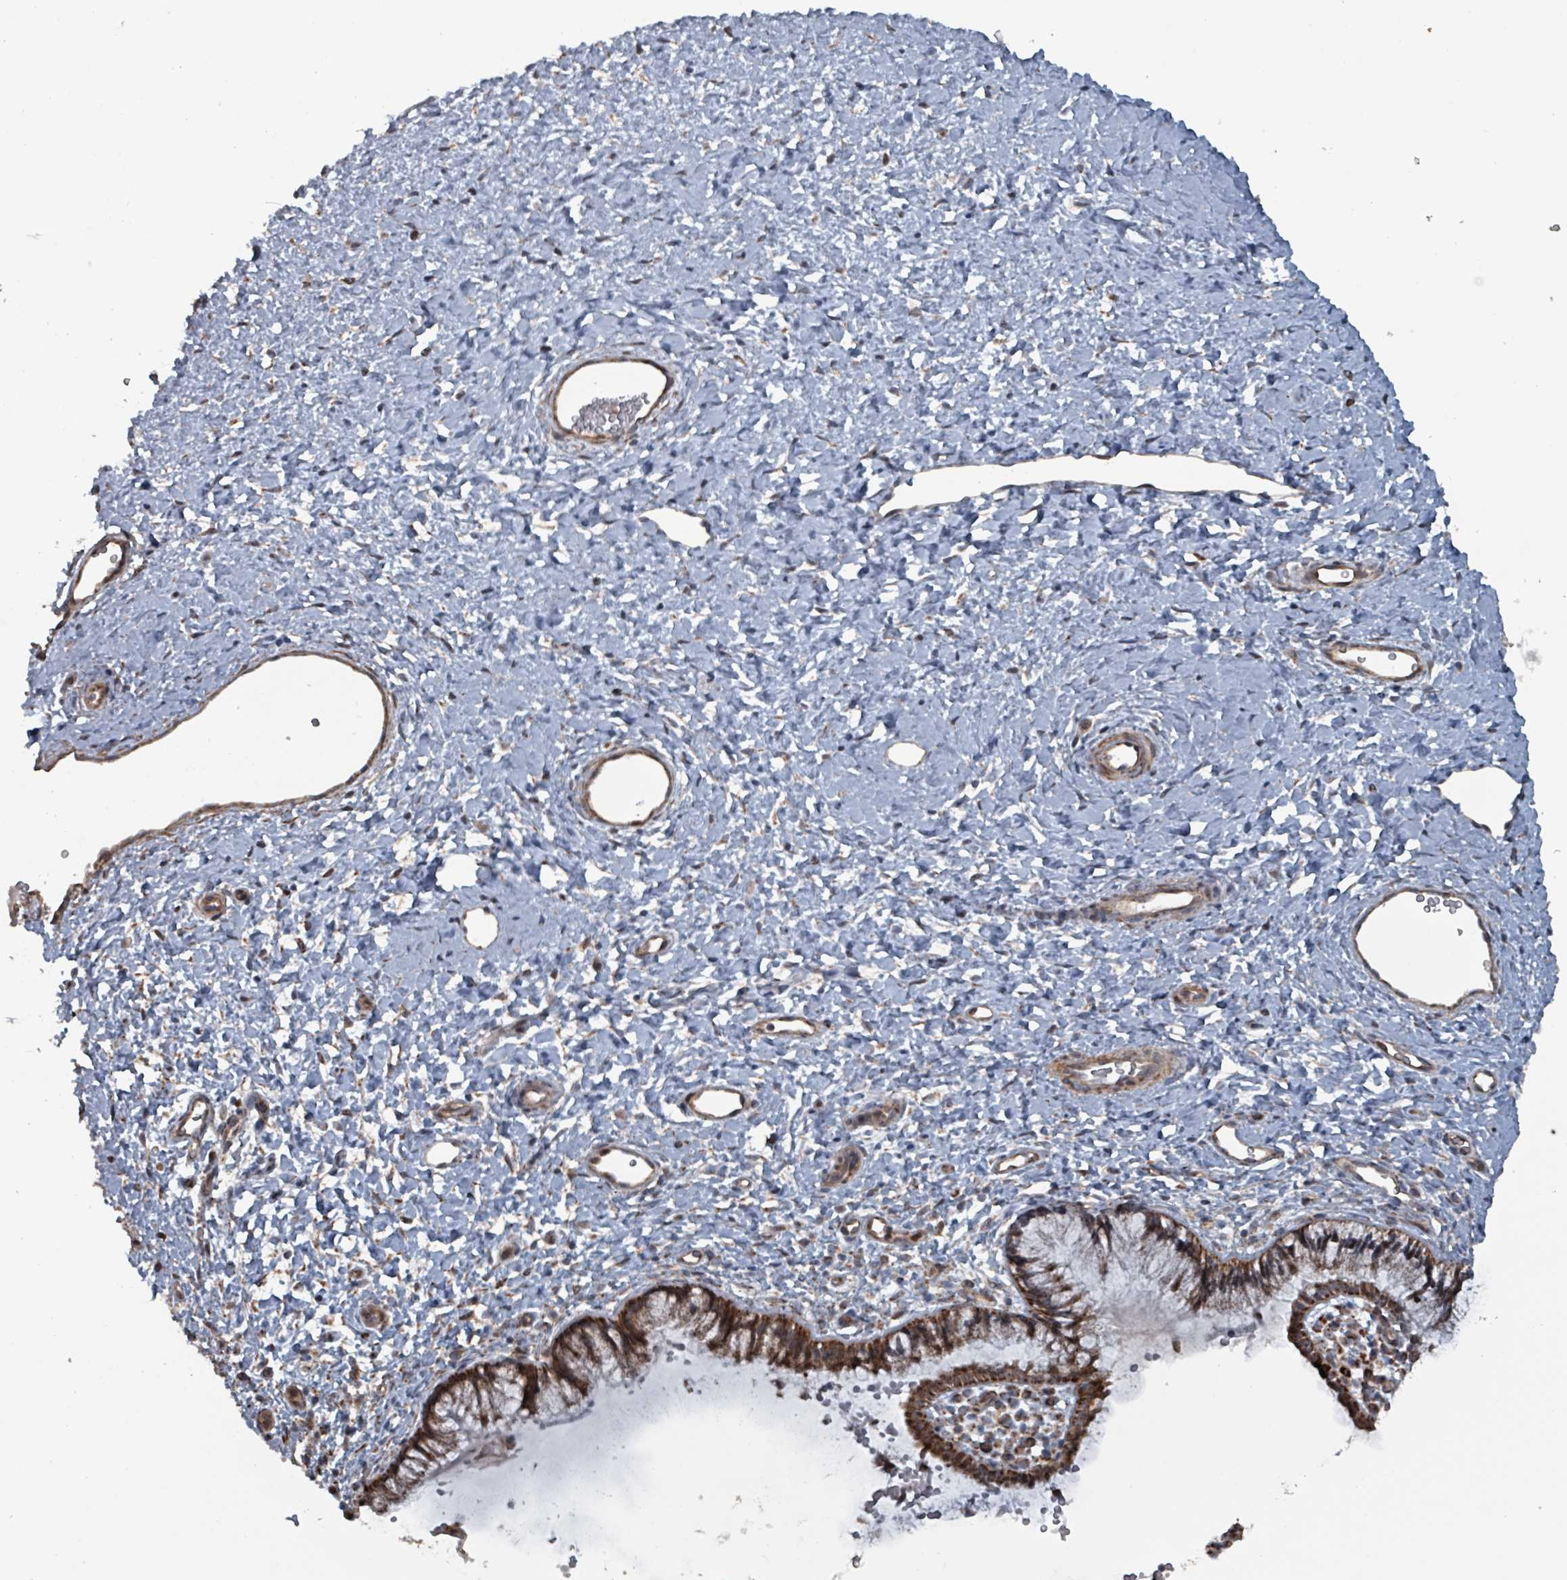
{"staining": {"intensity": "strong", "quantity": ">75%", "location": "cytoplasmic/membranous"}, "tissue": "cervix", "cell_type": "Glandular cells", "image_type": "normal", "snomed": [{"axis": "morphology", "description": "Normal tissue, NOS"}, {"axis": "topography", "description": "Cervix"}], "caption": "Immunohistochemistry (IHC) of unremarkable cervix shows high levels of strong cytoplasmic/membranous expression in about >75% of glandular cells.", "gene": "MRPL4", "patient": {"sex": "female", "age": 36}}